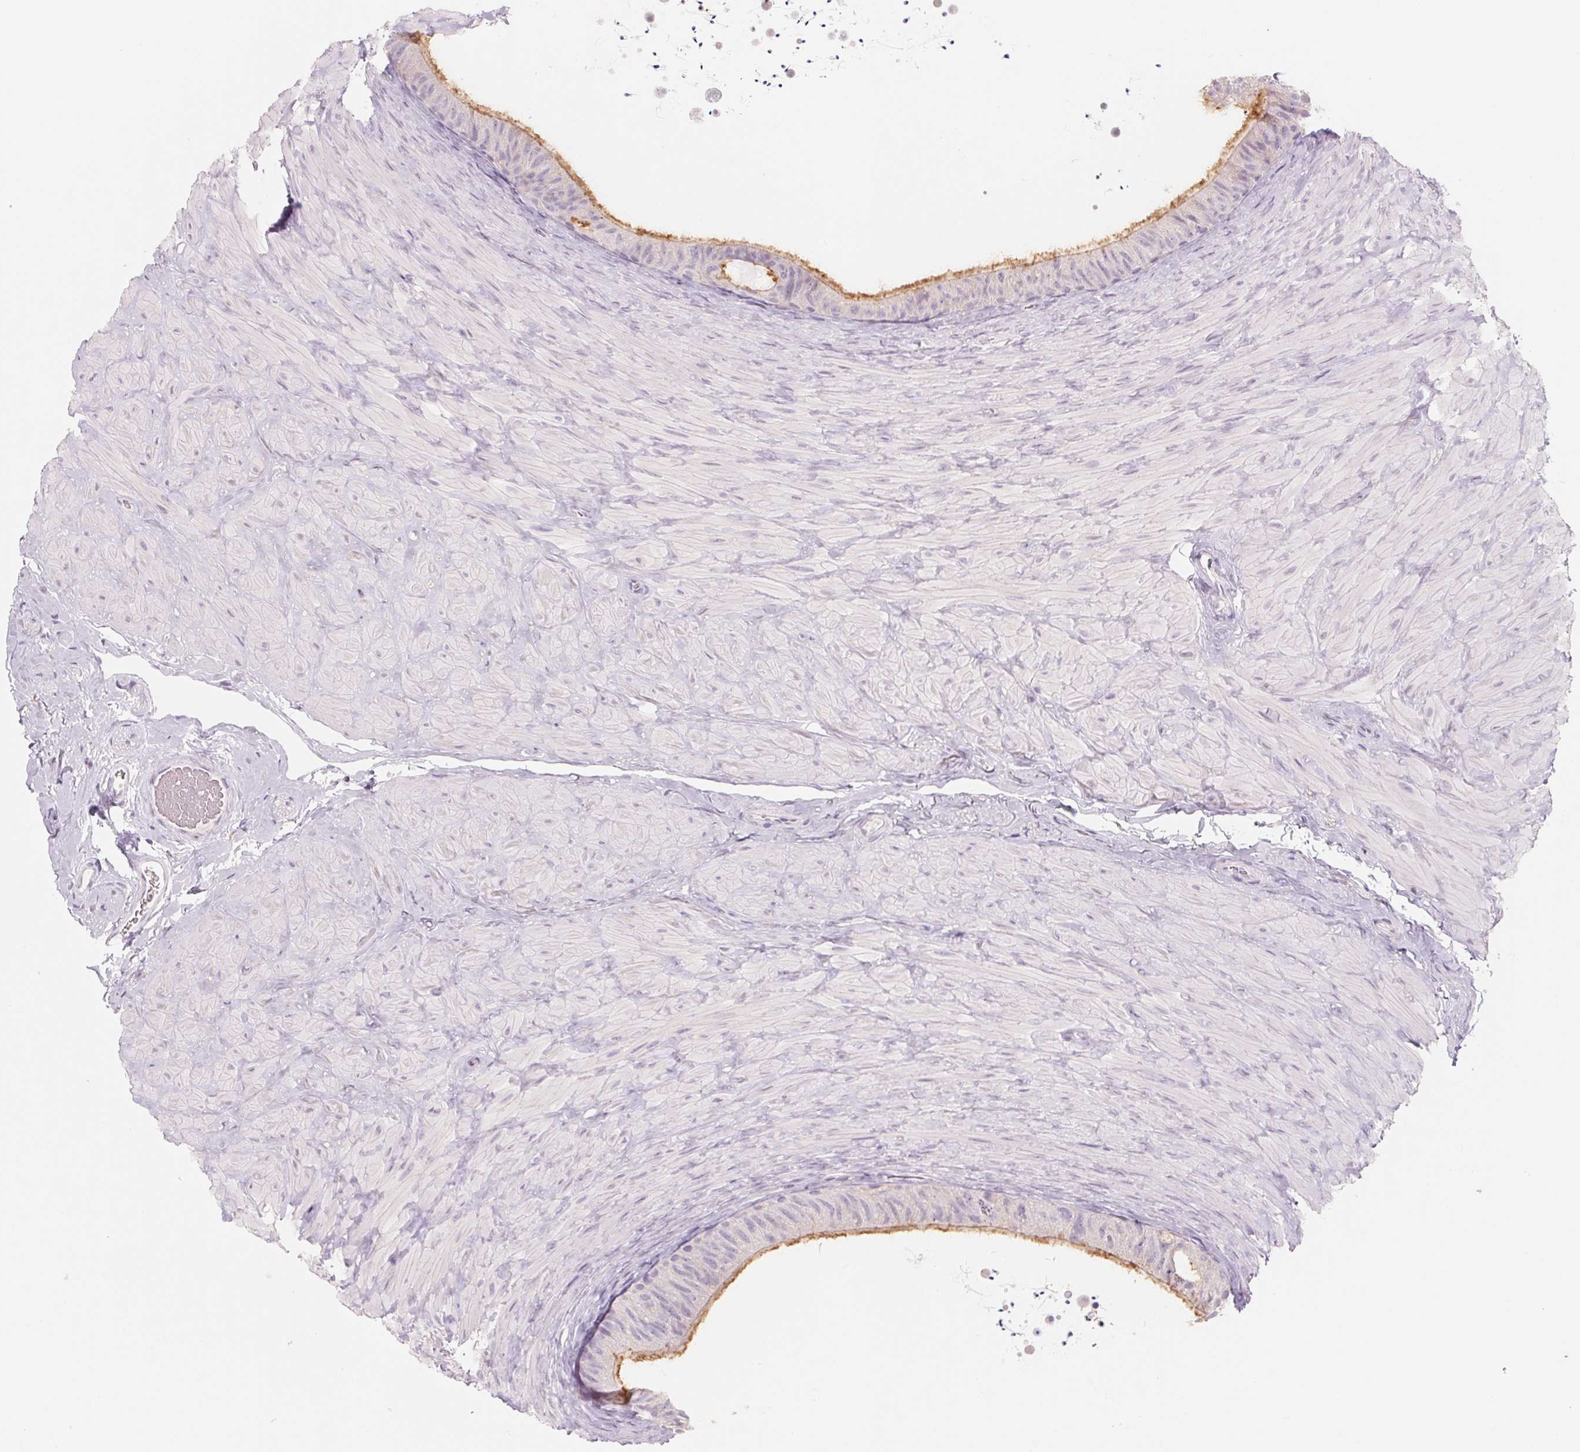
{"staining": {"intensity": "moderate", "quantity": "<25%", "location": "cytoplasmic/membranous"}, "tissue": "epididymis", "cell_type": "Glandular cells", "image_type": "normal", "snomed": [{"axis": "morphology", "description": "Normal tissue, NOS"}, {"axis": "topography", "description": "Epididymis, spermatic cord, NOS"}, {"axis": "topography", "description": "Epididymis"}], "caption": "Immunohistochemistry (DAB (3,3'-diaminobenzidine)) staining of benign human epididymis demonstrates moderate cytoplasmic/membranous protein staining in approximately <25% of glandular cells.", "gene": "POU1F1", "patient": {"sex": "male", "age": 31}}